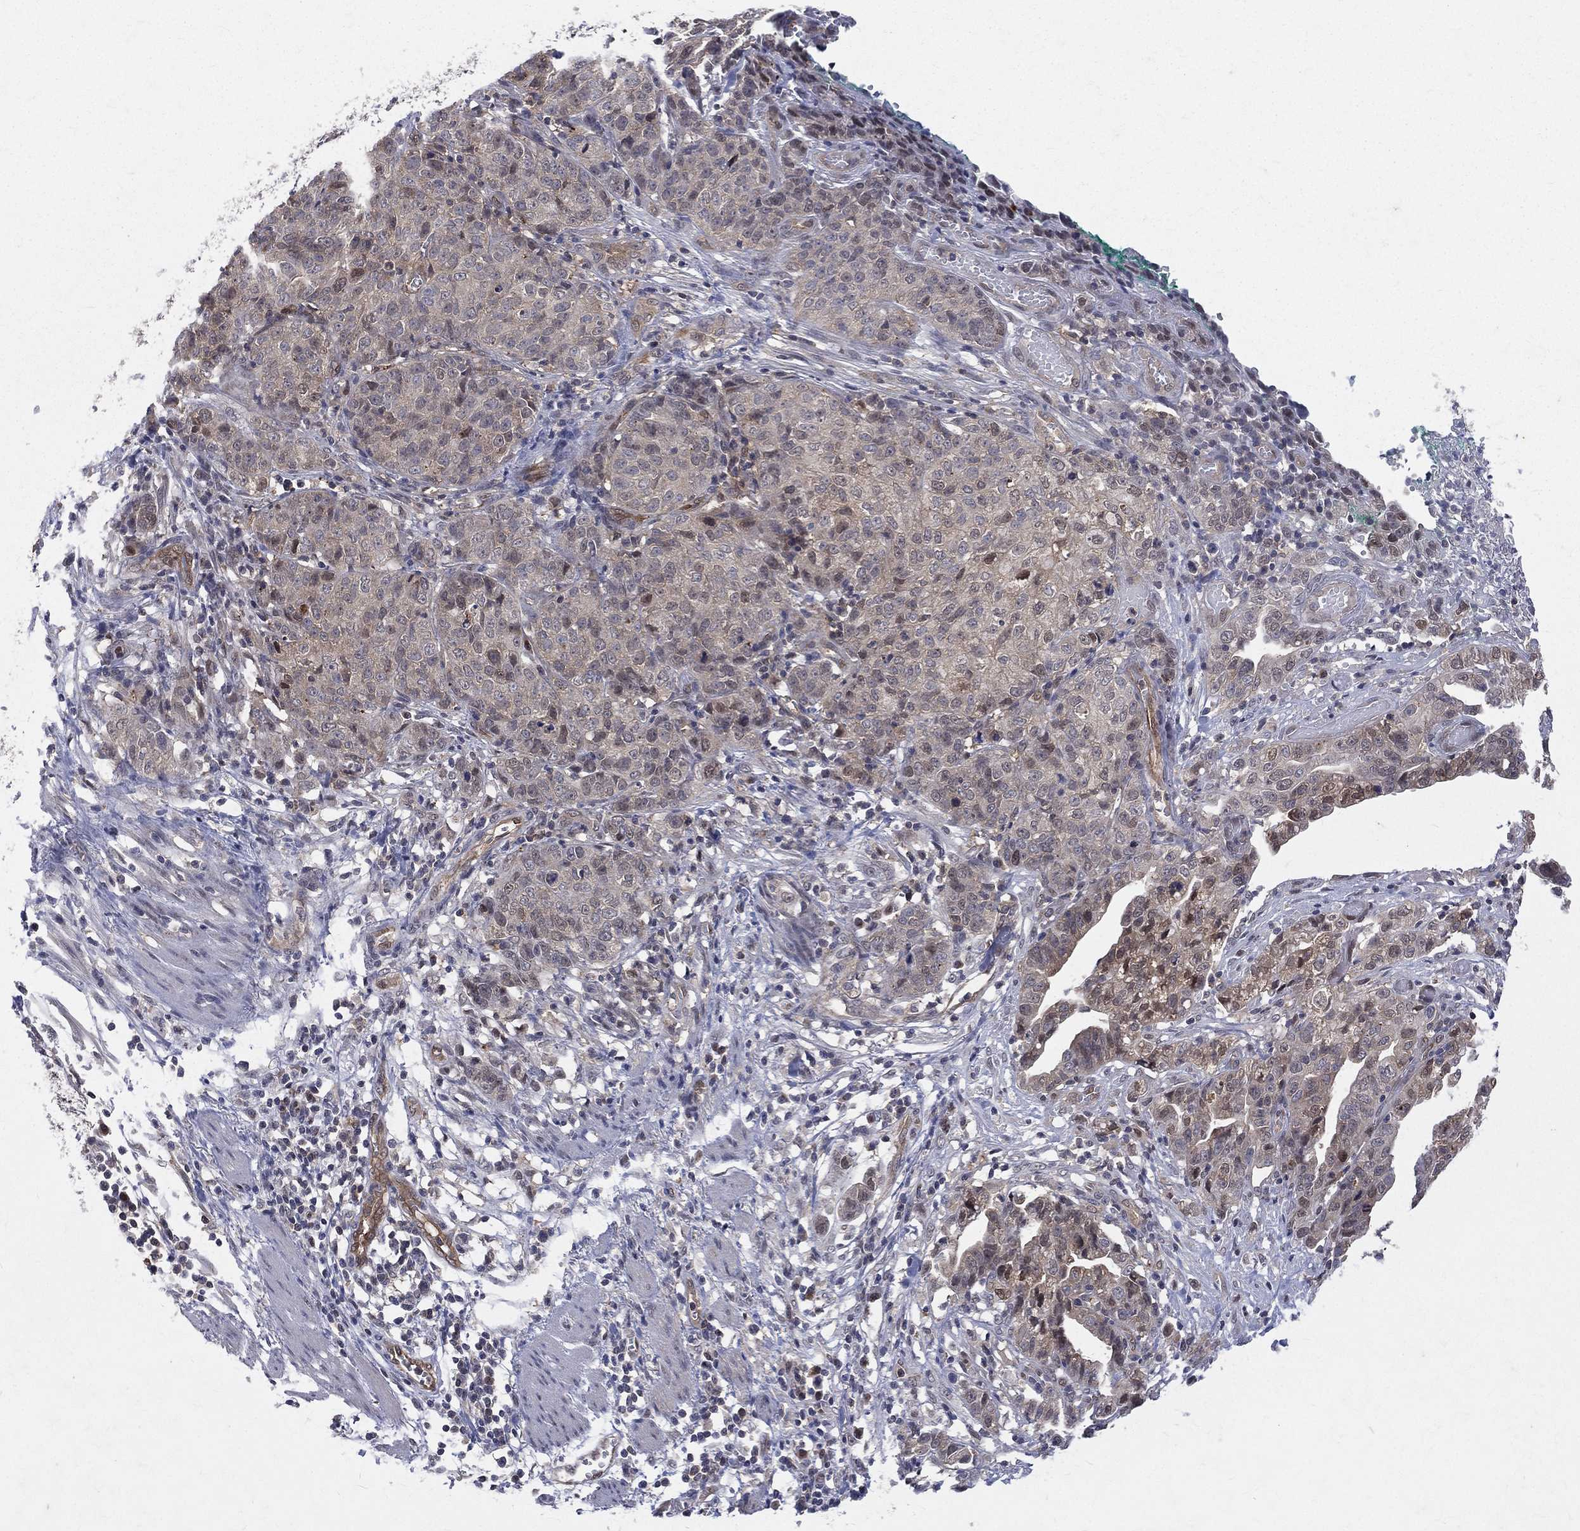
{"staining": {"intensity": "negative", "quantity": "none", "location": "none"}, "tissue": "stomach cancer", "cell_type": "Tumor cells", "image_type": "cancer", "snomed": [{"axis": "morphology", "description": "Adenocarcinoma, NOS"}, {"axis": "topography", "description": "Stomach, upper"}], "caption": "This is an immunohistochemistry (IHC) micrograph of stomach adenocarcinoma. There is no expression in tumor cells.", "gene": "GMPR2", "patient": {"sex": "female", "age": 67}}